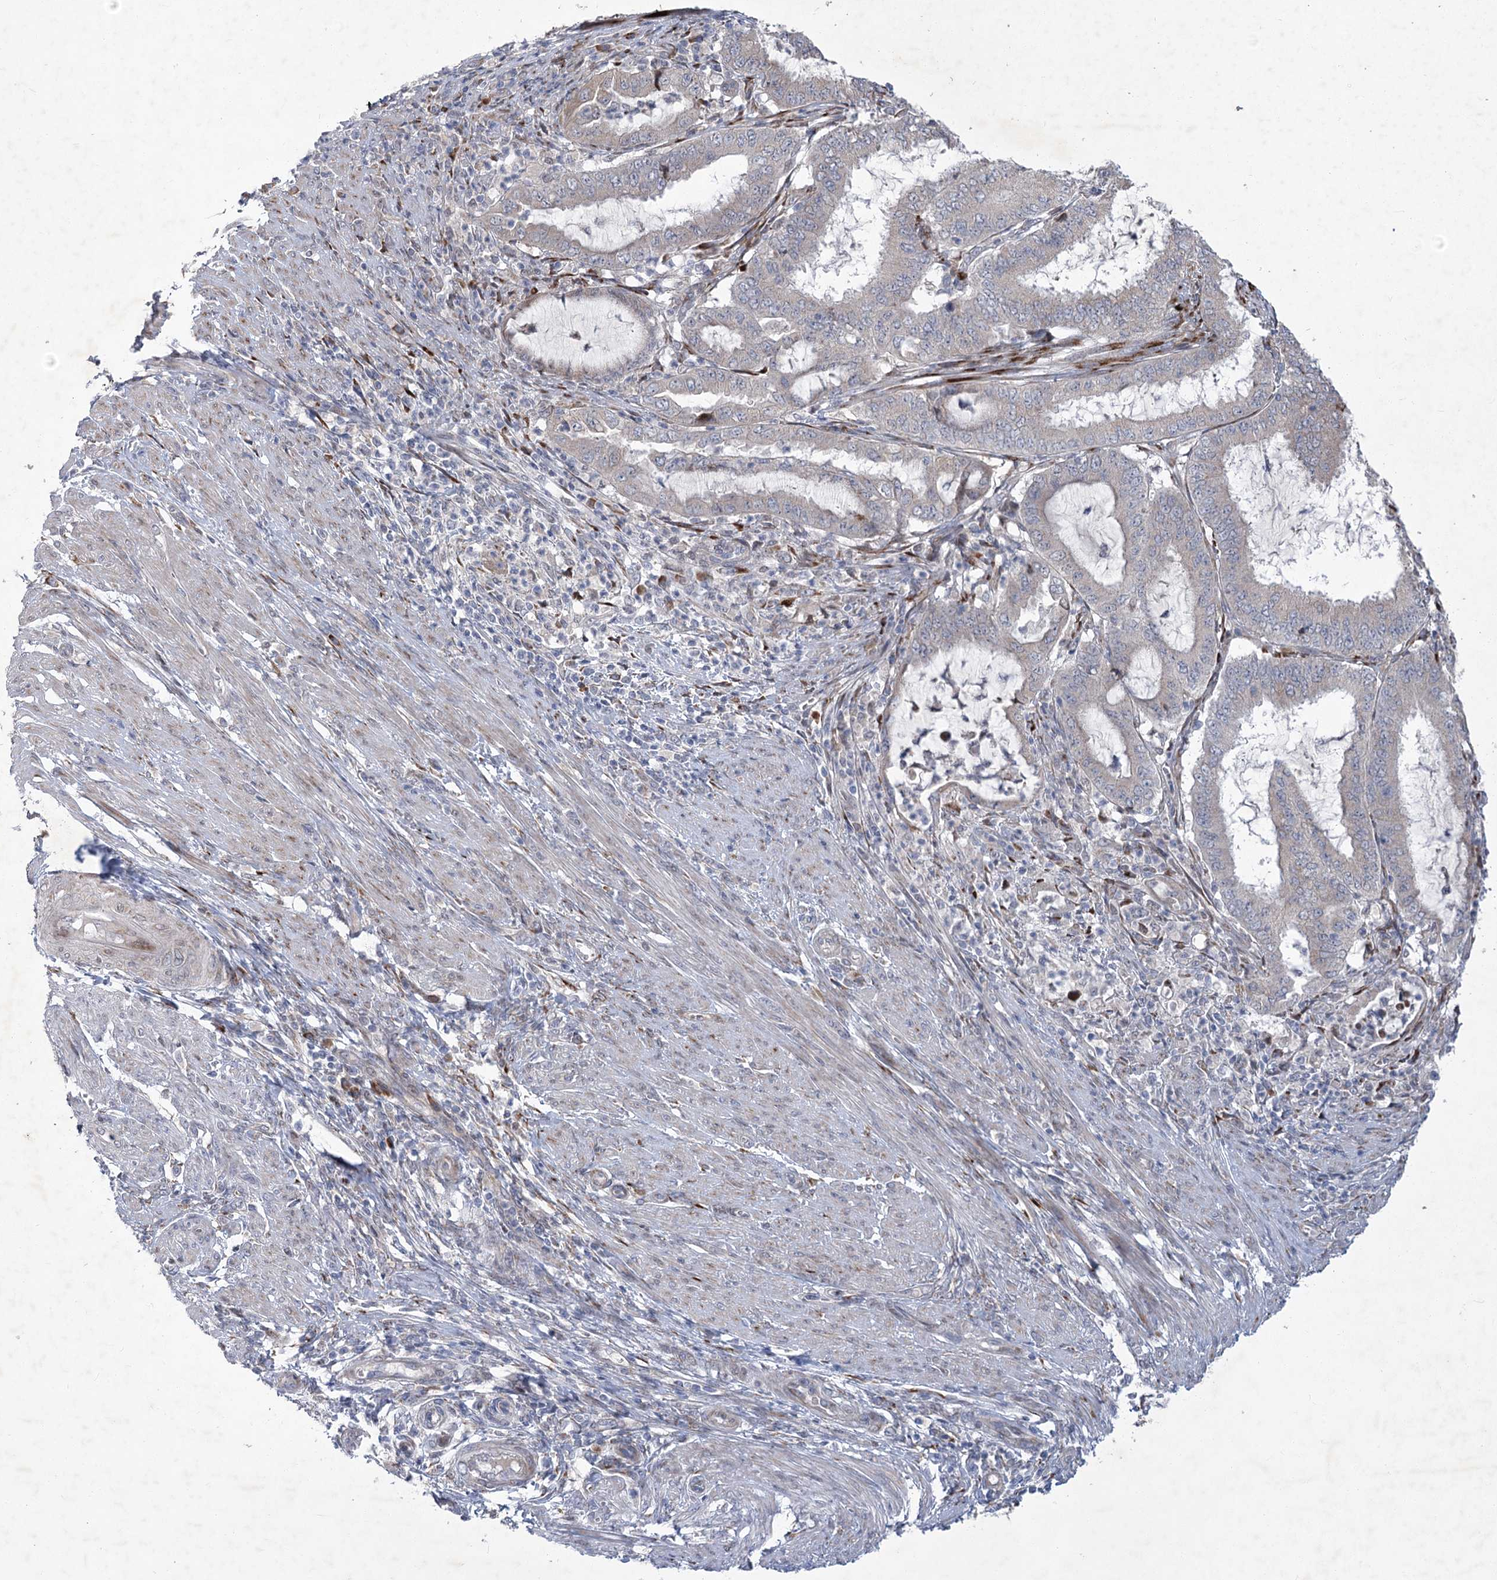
{"staining": {"intensity": "negative", "quantity": "none", "location": "none"}, "tissue": "endometrial cancer", "cell_type": "Tumor cells", "image_type": "cancer", "snomed": [{"axis": "morphology", "description": "Adenocarcinoma, NOS"}, {"axis": "topography", "description": "Endometrium"}], "caption": "Tumor cells are negative for protein expression in human endometrial adenocarcinoma.", "gene": "GCNT4", "patient": {"sex": "female", "age": 51}}